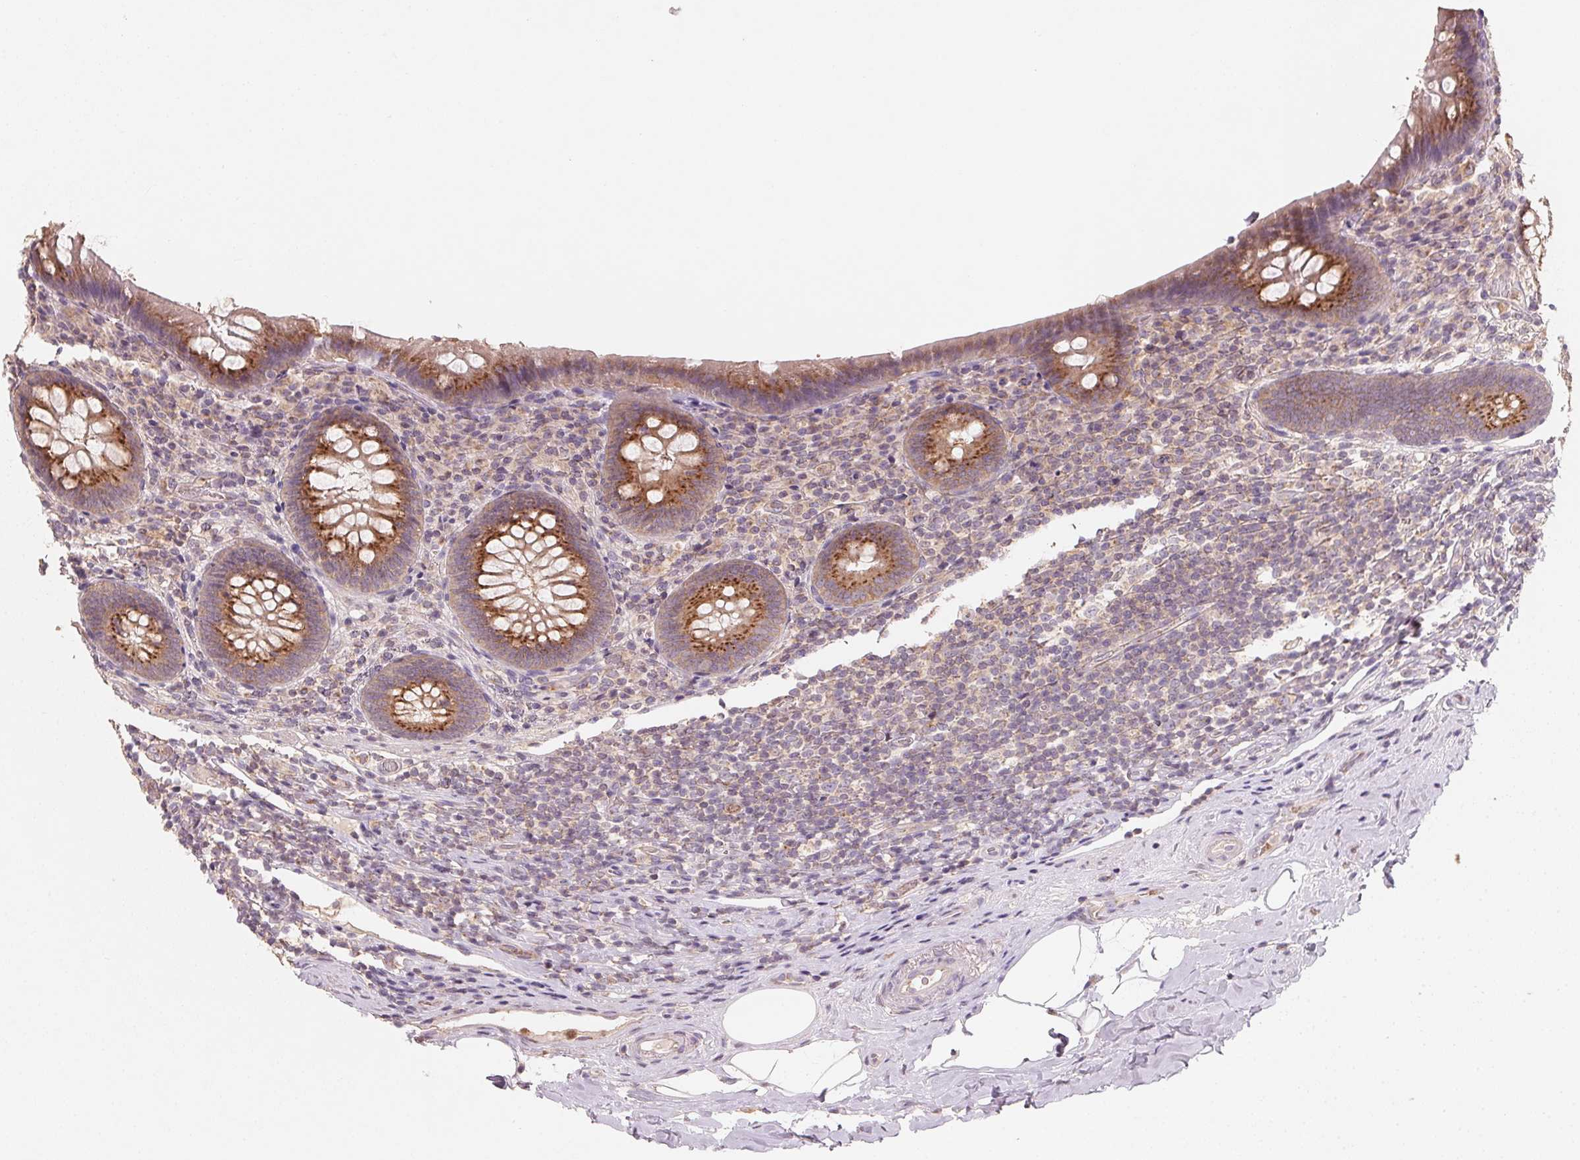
{"staining": {"intensity": "moderate", "quantity": ">75%", "location": "cytoplasmic/membranous"}, "tissue": "appendix", "cell_type": "Glandular cells", "image_type": "normal", "snomed": [{"axis": "morphology", "description": "Normal tissue, NOS"}, {"axis": "topography", "description": "Appendix"}], "caption": "High-power microscopy captured an immunohistochemistry (IHC) photomicrograph of normal appendix, revealing moderate cytoplasmic/membranous staining in about >75% of glandular cells.", "gene": "AP1S1", "patient": {"sex": "male", "age": 47}}